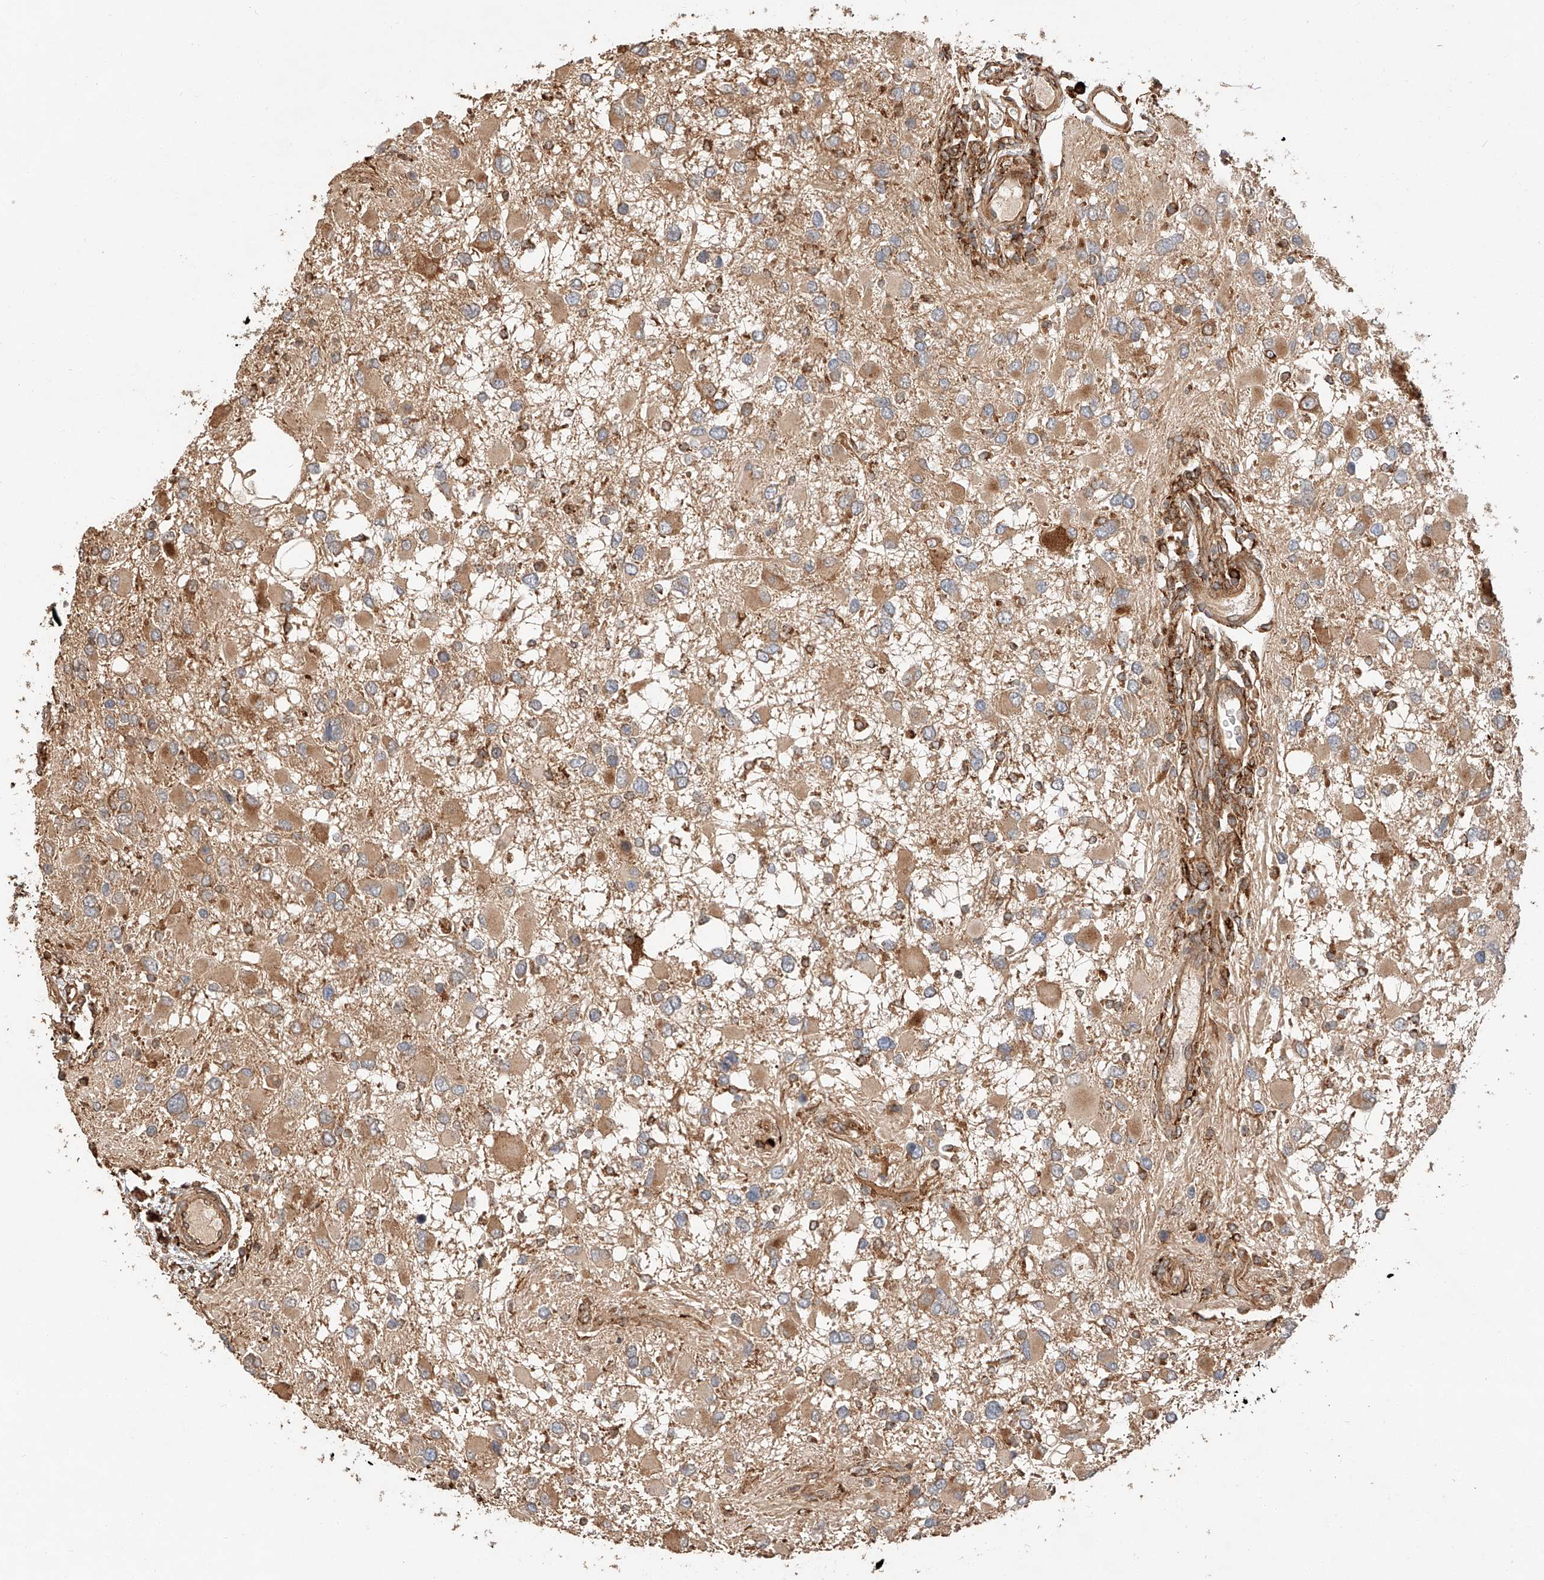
{"staining": {"intensity": "moderate", "quantity": "25%-75%", "location": "cytoplasmic/membranous"}, "tissue": "glioma", "cell_type": "Tumor cells", "image_type": "cancer", "snomed": [{"axis": "morphology", "description": "Glioma, malignant, High grade"}, {"axis": "topography", "description": "Brain"}], "caption": "Immunohistochemistry (IHC) histopathology image of human high-grade glioma (malignant) stained for a protein (brown), which shows medium levels of moderate cytoplasmic/membranous expression in approximately 25%-75% of tumor cells.", "gene": "ZNF84", "patient": {"sex": "male", "age": 53}}